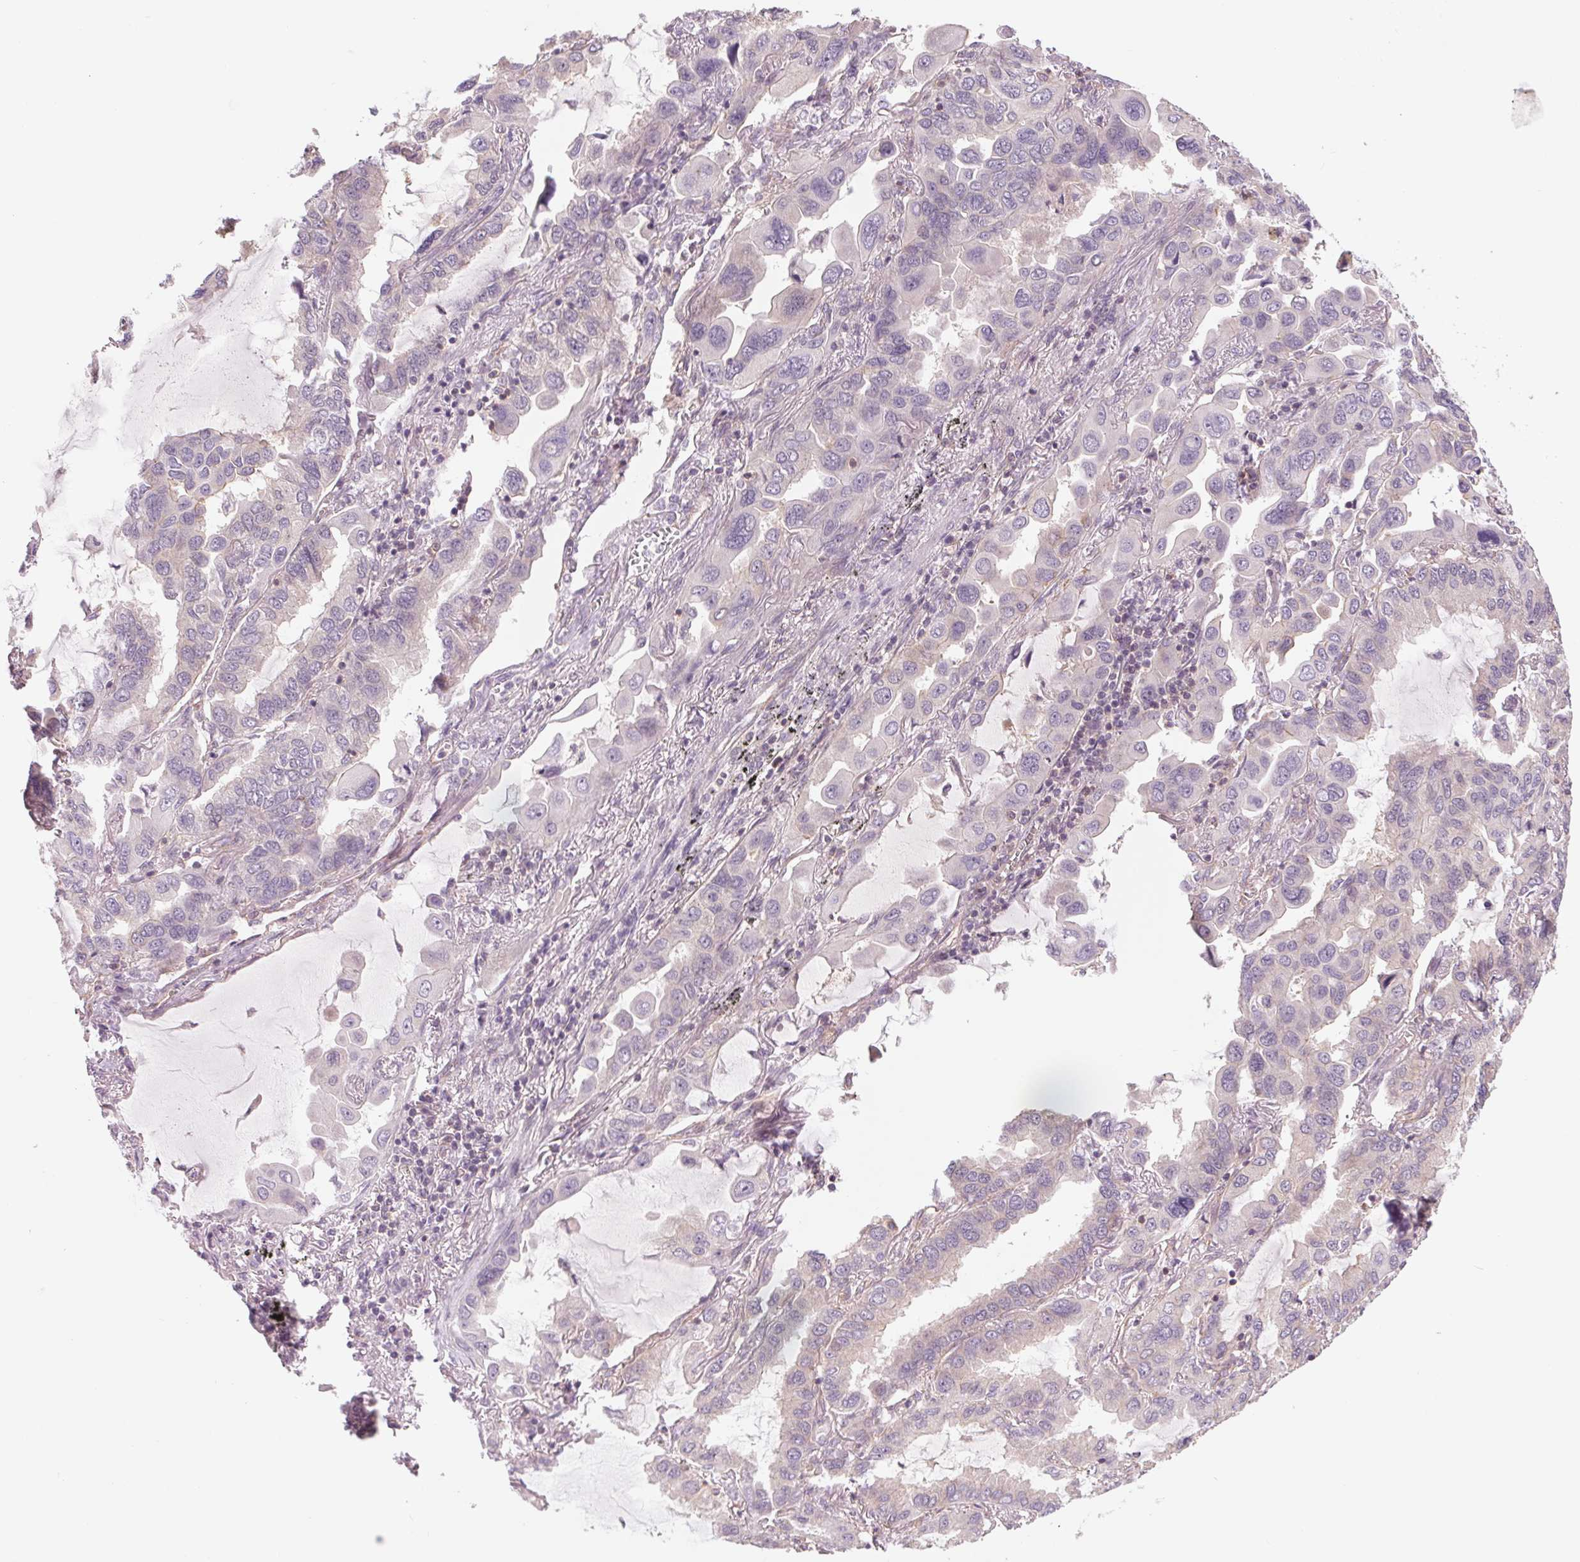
{"staining": {"intensity": "negative", "quantity": "none", "location": "none"}, "tissue": "lung cancer", "cell_type": "Tumor cells", "image_type": "cancer", "snomed": [{"axis": "morphology", "description": "Adenocarcinoma, NOS"}, {"axis": "topography", "description": "Lung"}], "caption": "Tumor cells are negative for brown protein staining in lung cancer (adenocarcinoma).", "gene": "SH3RF2", "patient": {"sex": "male", "age": 64}}